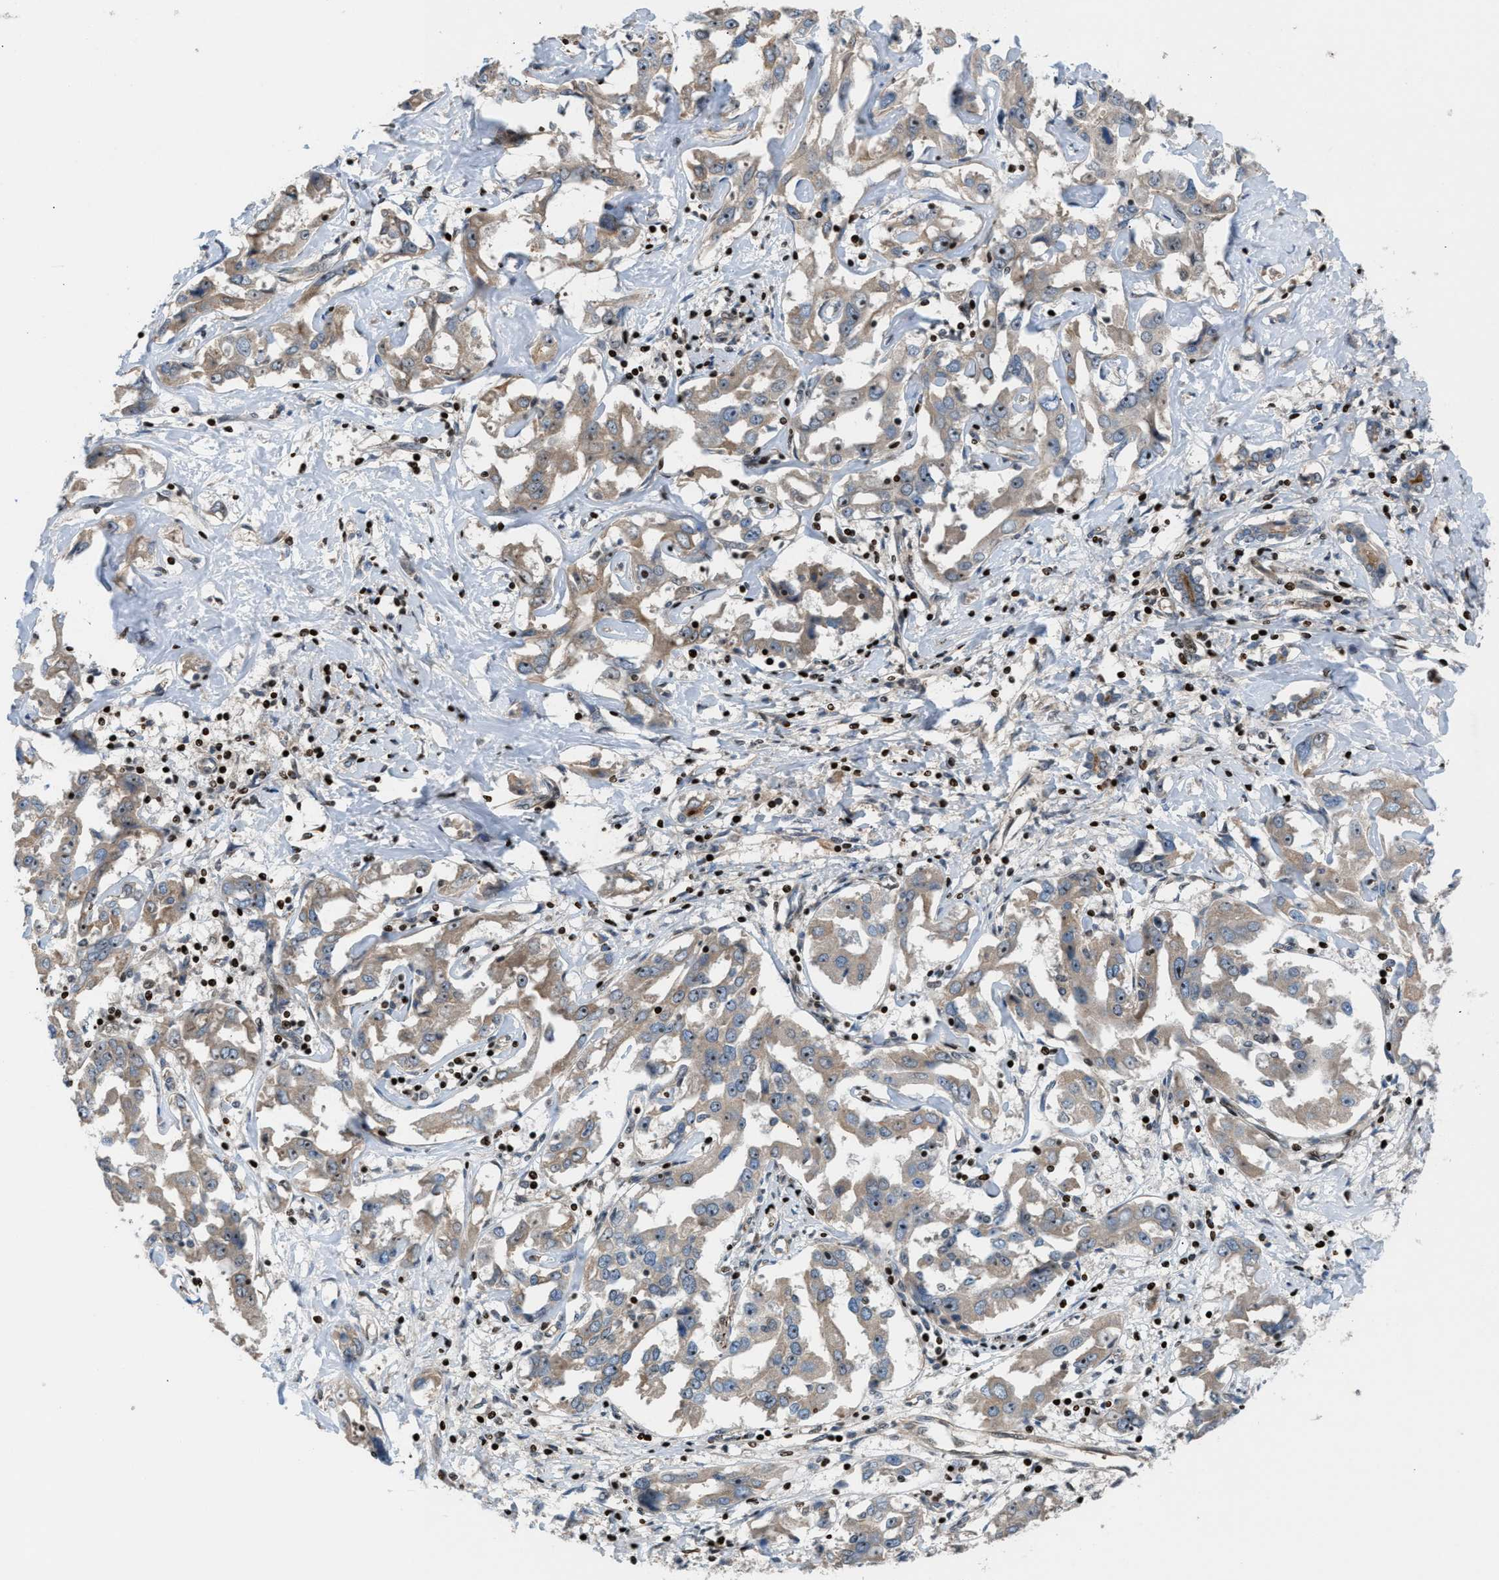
{"staining": {"intensity": "weak", "quantity": "<25%", "location": "cytoplasmic/membranous"}, "tissue": "liver cancer", "cell_type": "Tumor cells", "image_type": "cancer", "snomed": [{"axis": "morphology", "description": "Cholangiocarcinoma"}, {"axis": "topography", "description": "Liver"}], "caption": "Tumor cells show no significant staining in cholangiocarcinoma (liver).", "gene": "ZNF276", "patient": {"sex": "male", "age": 59}}